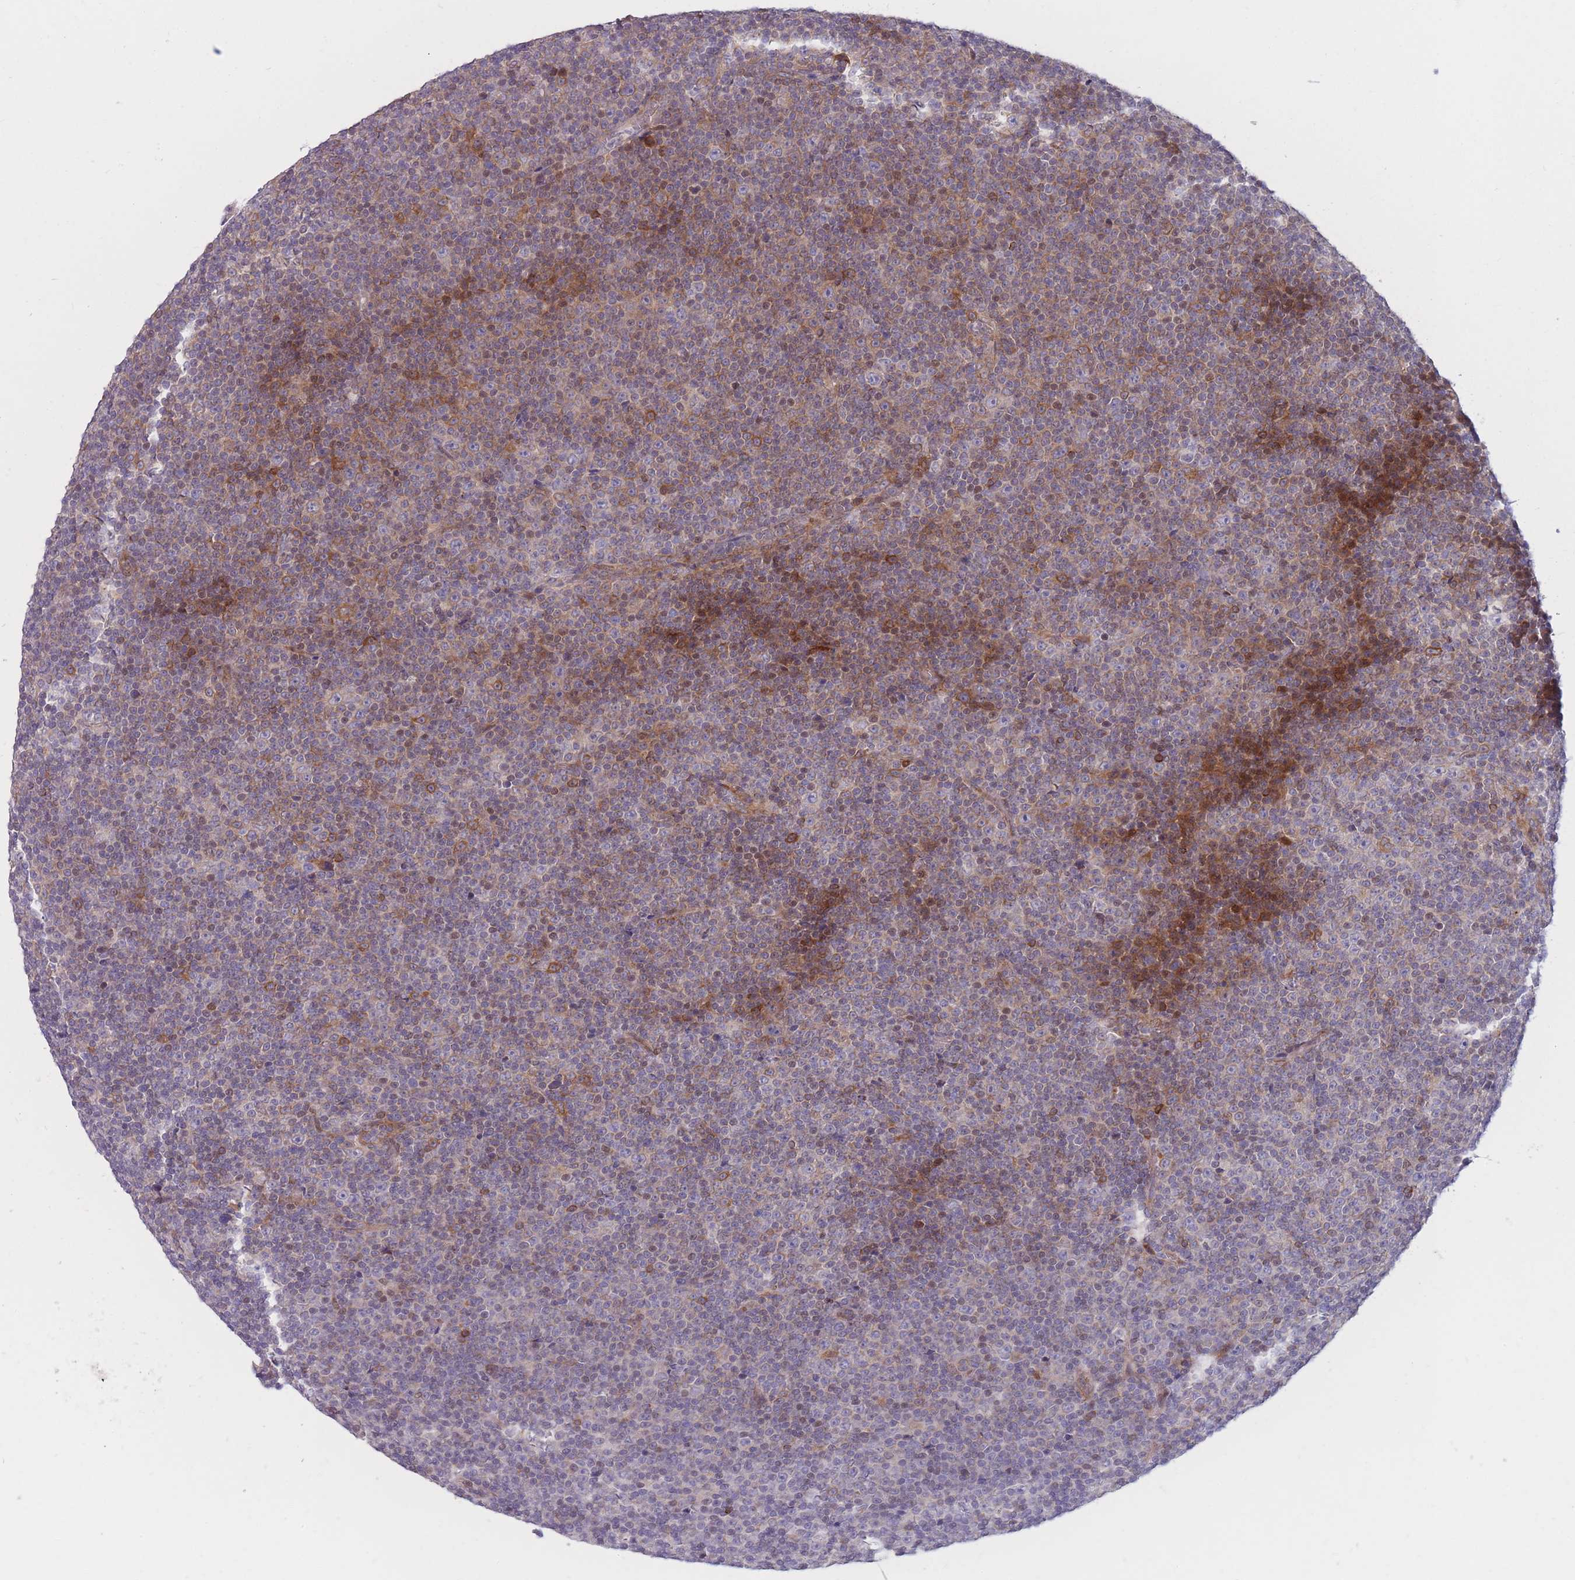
{"staining": {"intensity": "negative", "quantity": "none", "location": "none"}, "tissue": "lymphoma", "cell_type": "Tumor cells", "image_type": "cancer", "snomed": [{"axis": "morphology", "description": "Malignant lymphoma, non-Hodgkin's type, Low grade"}, {"axis": "topography", "description": "Lymph node"}], "caption": "High power microscopy histopathology image of an immunohistochemistry (IHC) micrograph of malignant lymphoma, non-Hodgkin's type (low-grade), revealing no significant staining in tumor cells. Nuclei are stained in blue.", "gene": "PDE4A", "patient": {"sex": "female", "age": 67}}